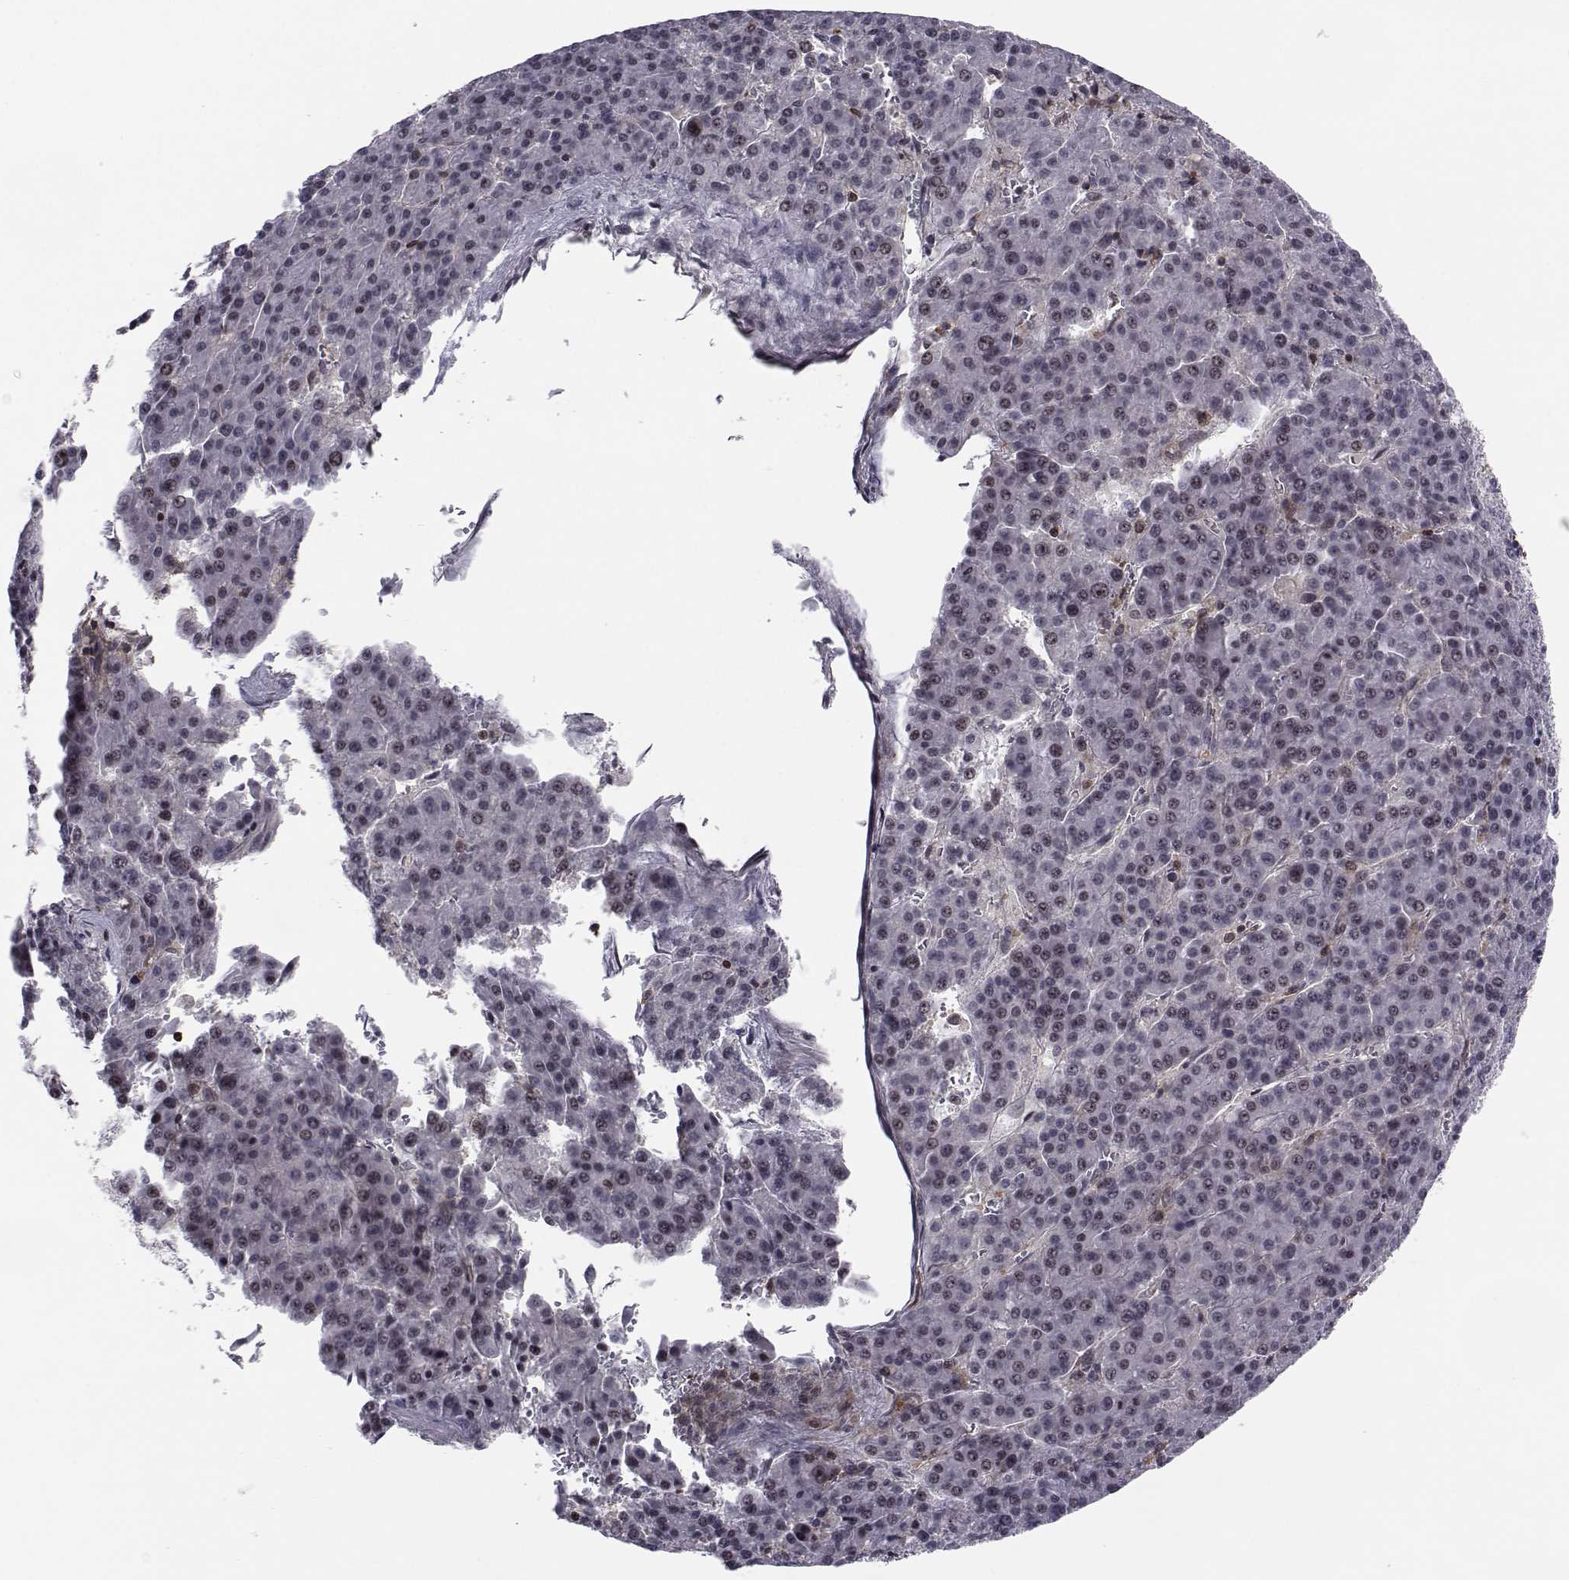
{"staining": {"intensity": "negative", "quantity": "none", "location": "none"}, "tissue": "liver cancer", "cell_type": "Tumor cells", "image_type": "cancer", "snomed": [{"axis": "morphology", "description": "Carcinoma, Hepatocellular, NOS"}, {"axis": "topography", "description": "Liver"}], "caption": "An immunohistochemistry photomicrograph of liver cancer (hepatocellular carcinoma) is shown. There is no staining in tumor cells of liver cancer (hepatocellular carcinoma).", "gene": "PCP4L1", "patient": {"sex": "female", "age": 58}}